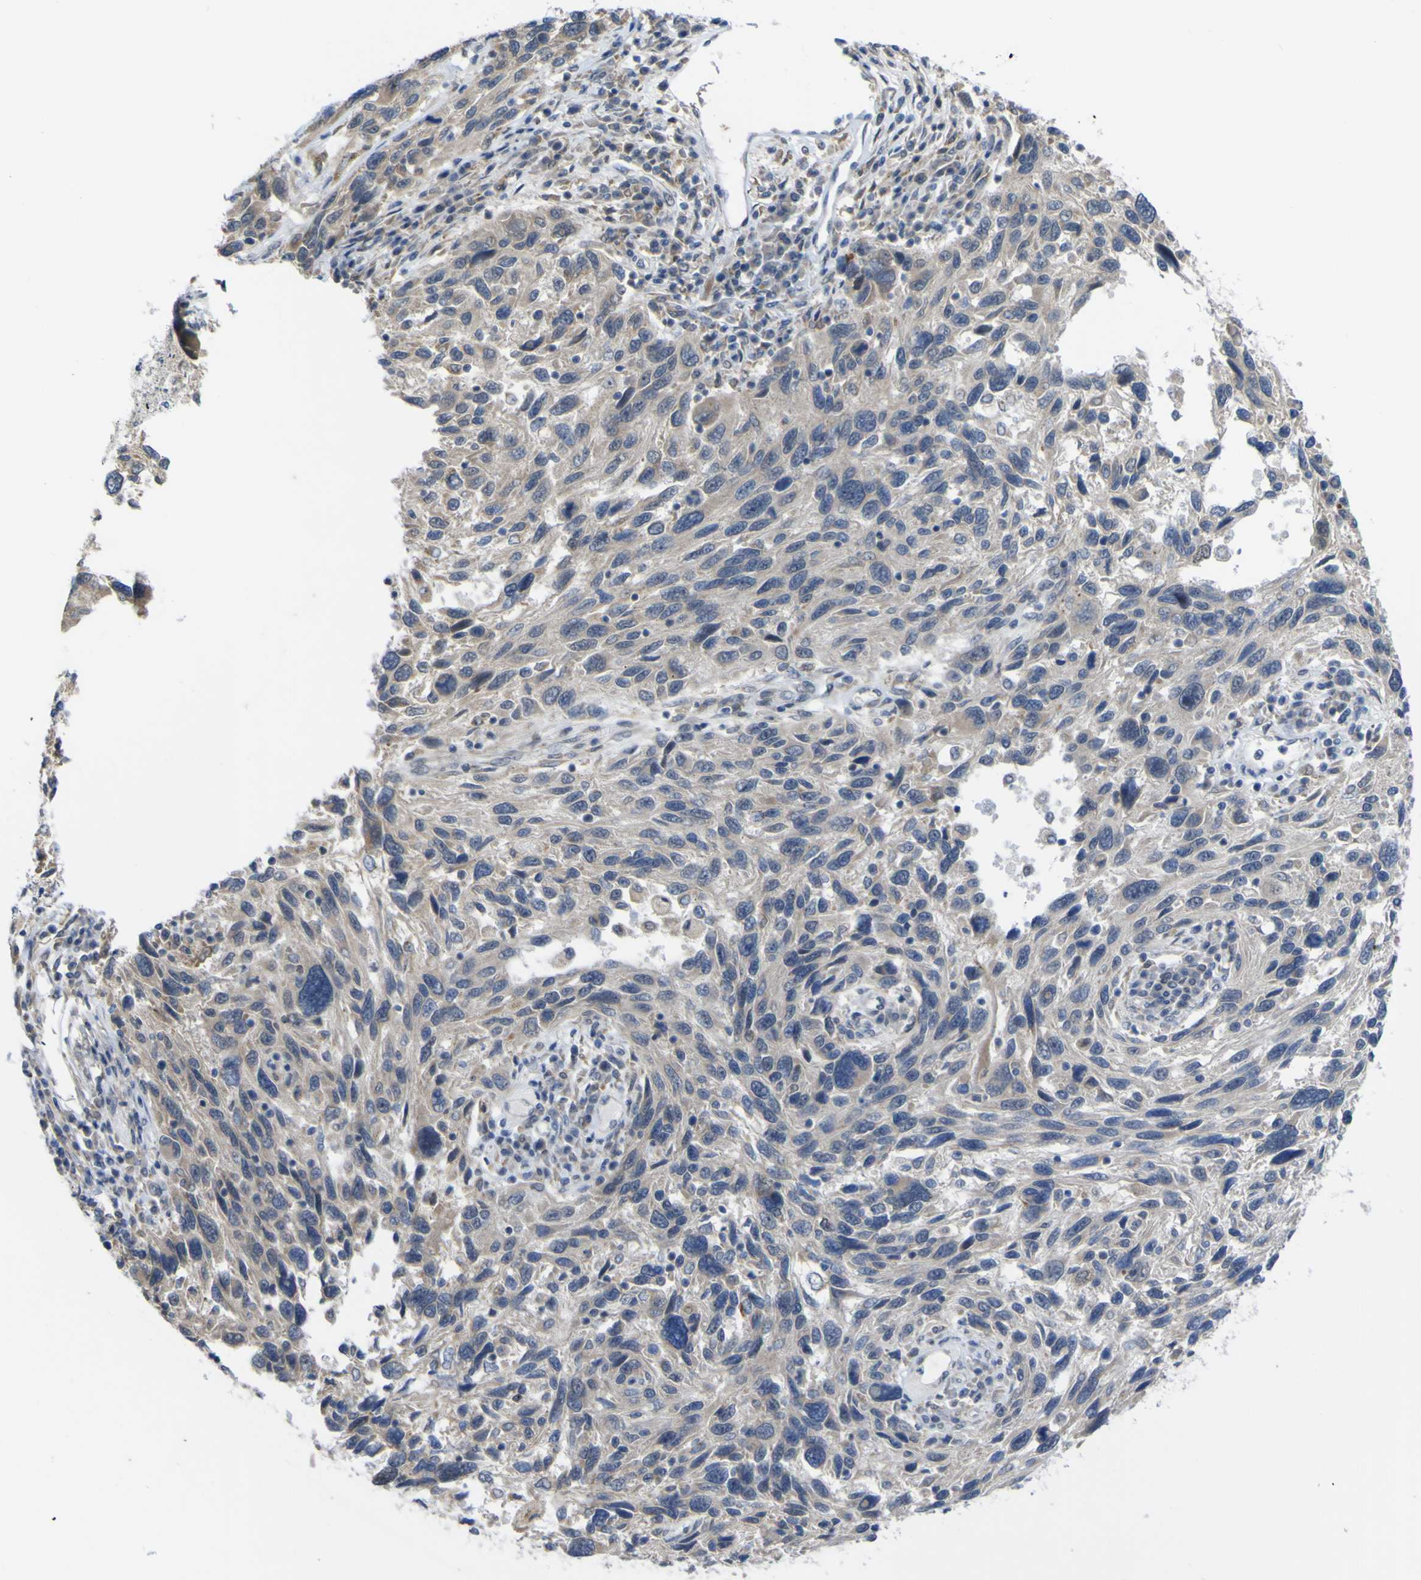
{"staining": {"intensity": "negative", "quantity": "none", "location": "none"}, "tissue": "melanoma", "cell_type": "Tumor cells", "image_type": "cancer", "snomed": [{"axis": "morphology", "description": "Malignant melanoma, NOS"}, {"axis": "topography", "description": "Skin"}], "caption": "Immunohistochemistry (IHC) micrograph of neoplastic tissue: human malignant melanoma stained with DAB (3,3'-diaminobenzidine) displays no significant protein positivity in tumor cells. (Brightfield microscopy of DAB (3,3'-diaminobenzidine) immunohistochemistry (IHC) at high magnification).", "gene": "TNFRSF11A", "patient": {"sex": "male", "age": 53}}